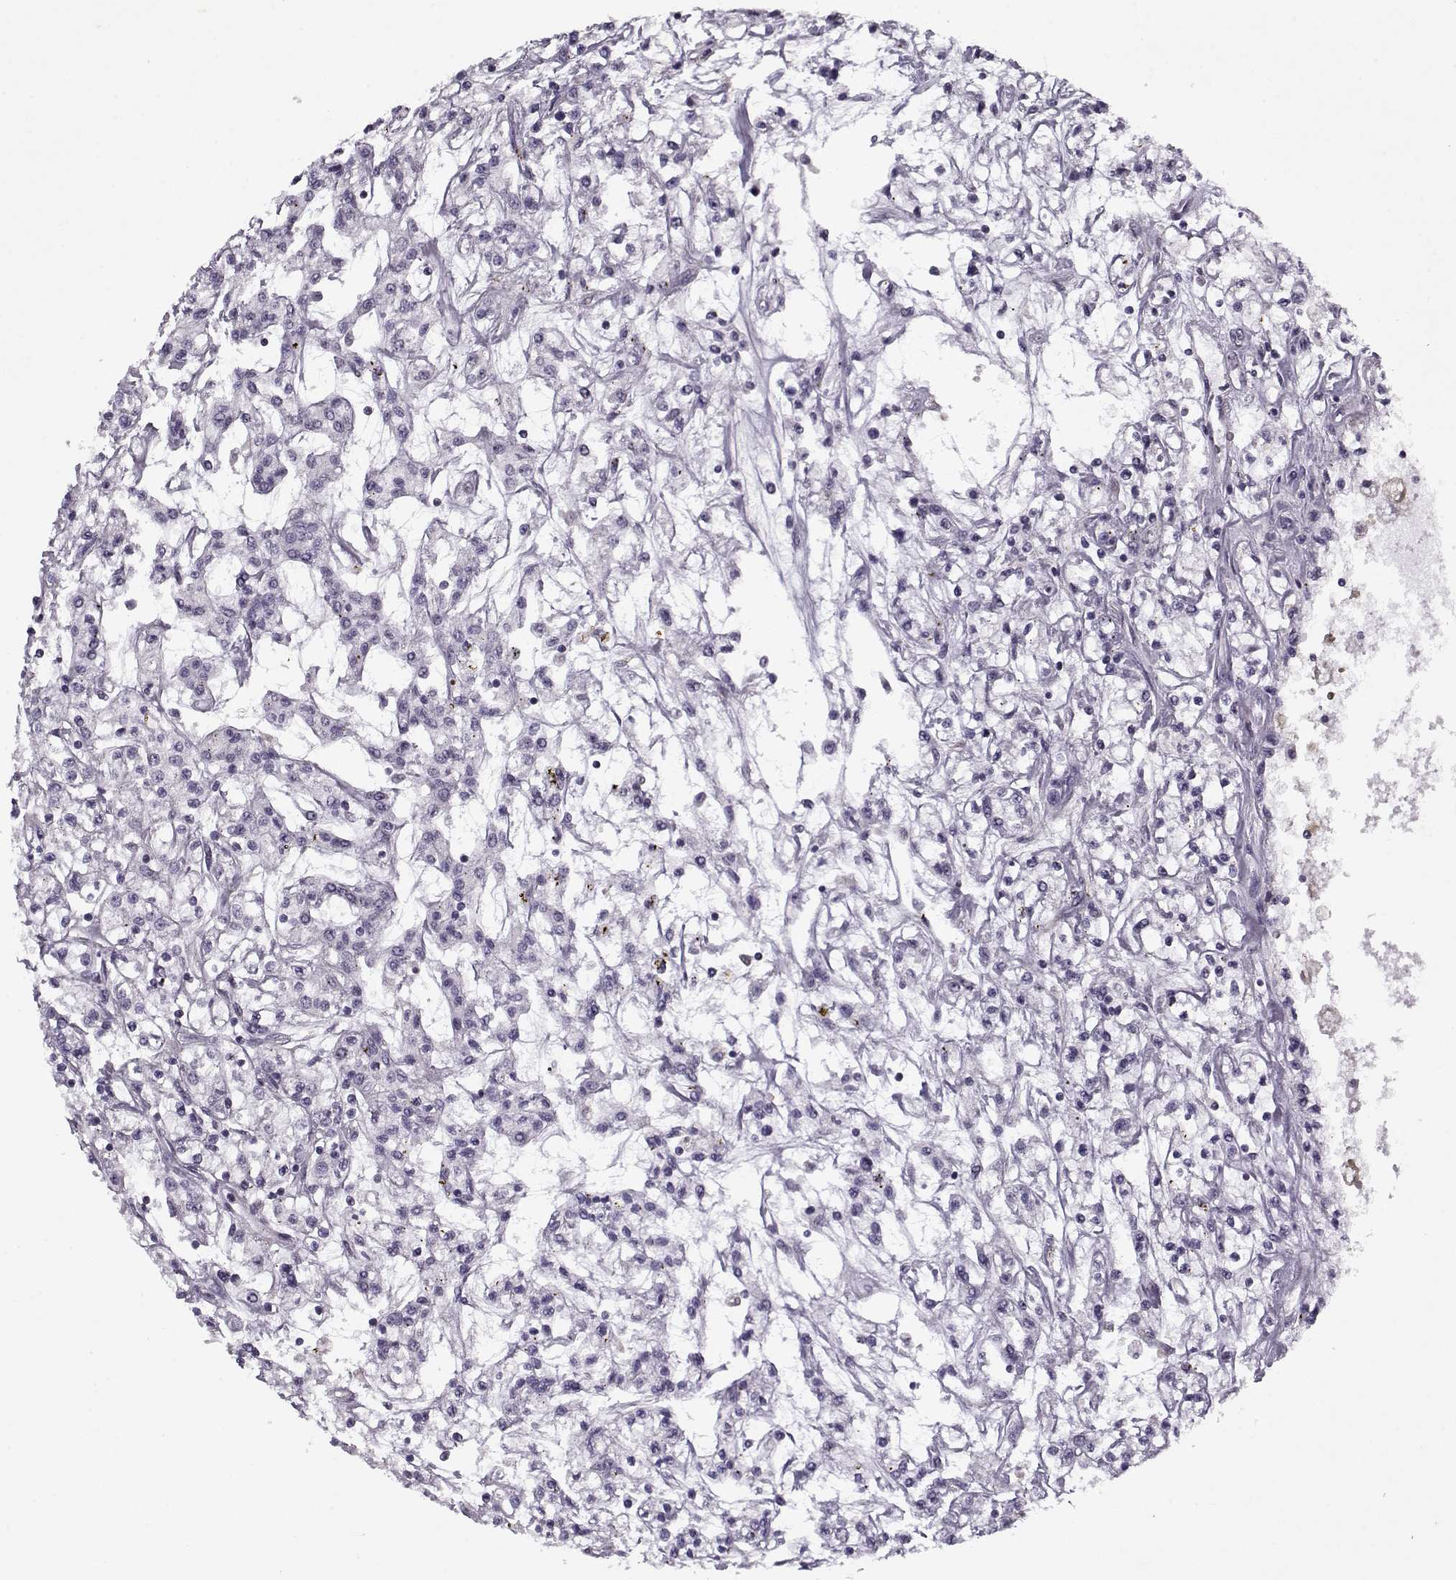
{"staining": {"intensity": "negative", "quantity": "none", "location": "none"}, "tissue": "renal cancer", "cell_type": "Tumor cells", "image_type": "cancer", "snomed": [{"axis": "morphology", "description": "Adenocarcinoma, NOS"}, {"axis": "topography", "description": "Kidney"}], "caption": "This is an immunohistochemistry photomicrograph of human renal cancer. There is no positivity in tumor cells.", "gene": "KRT9", "patient": {"sex": "female", "age": 59}}